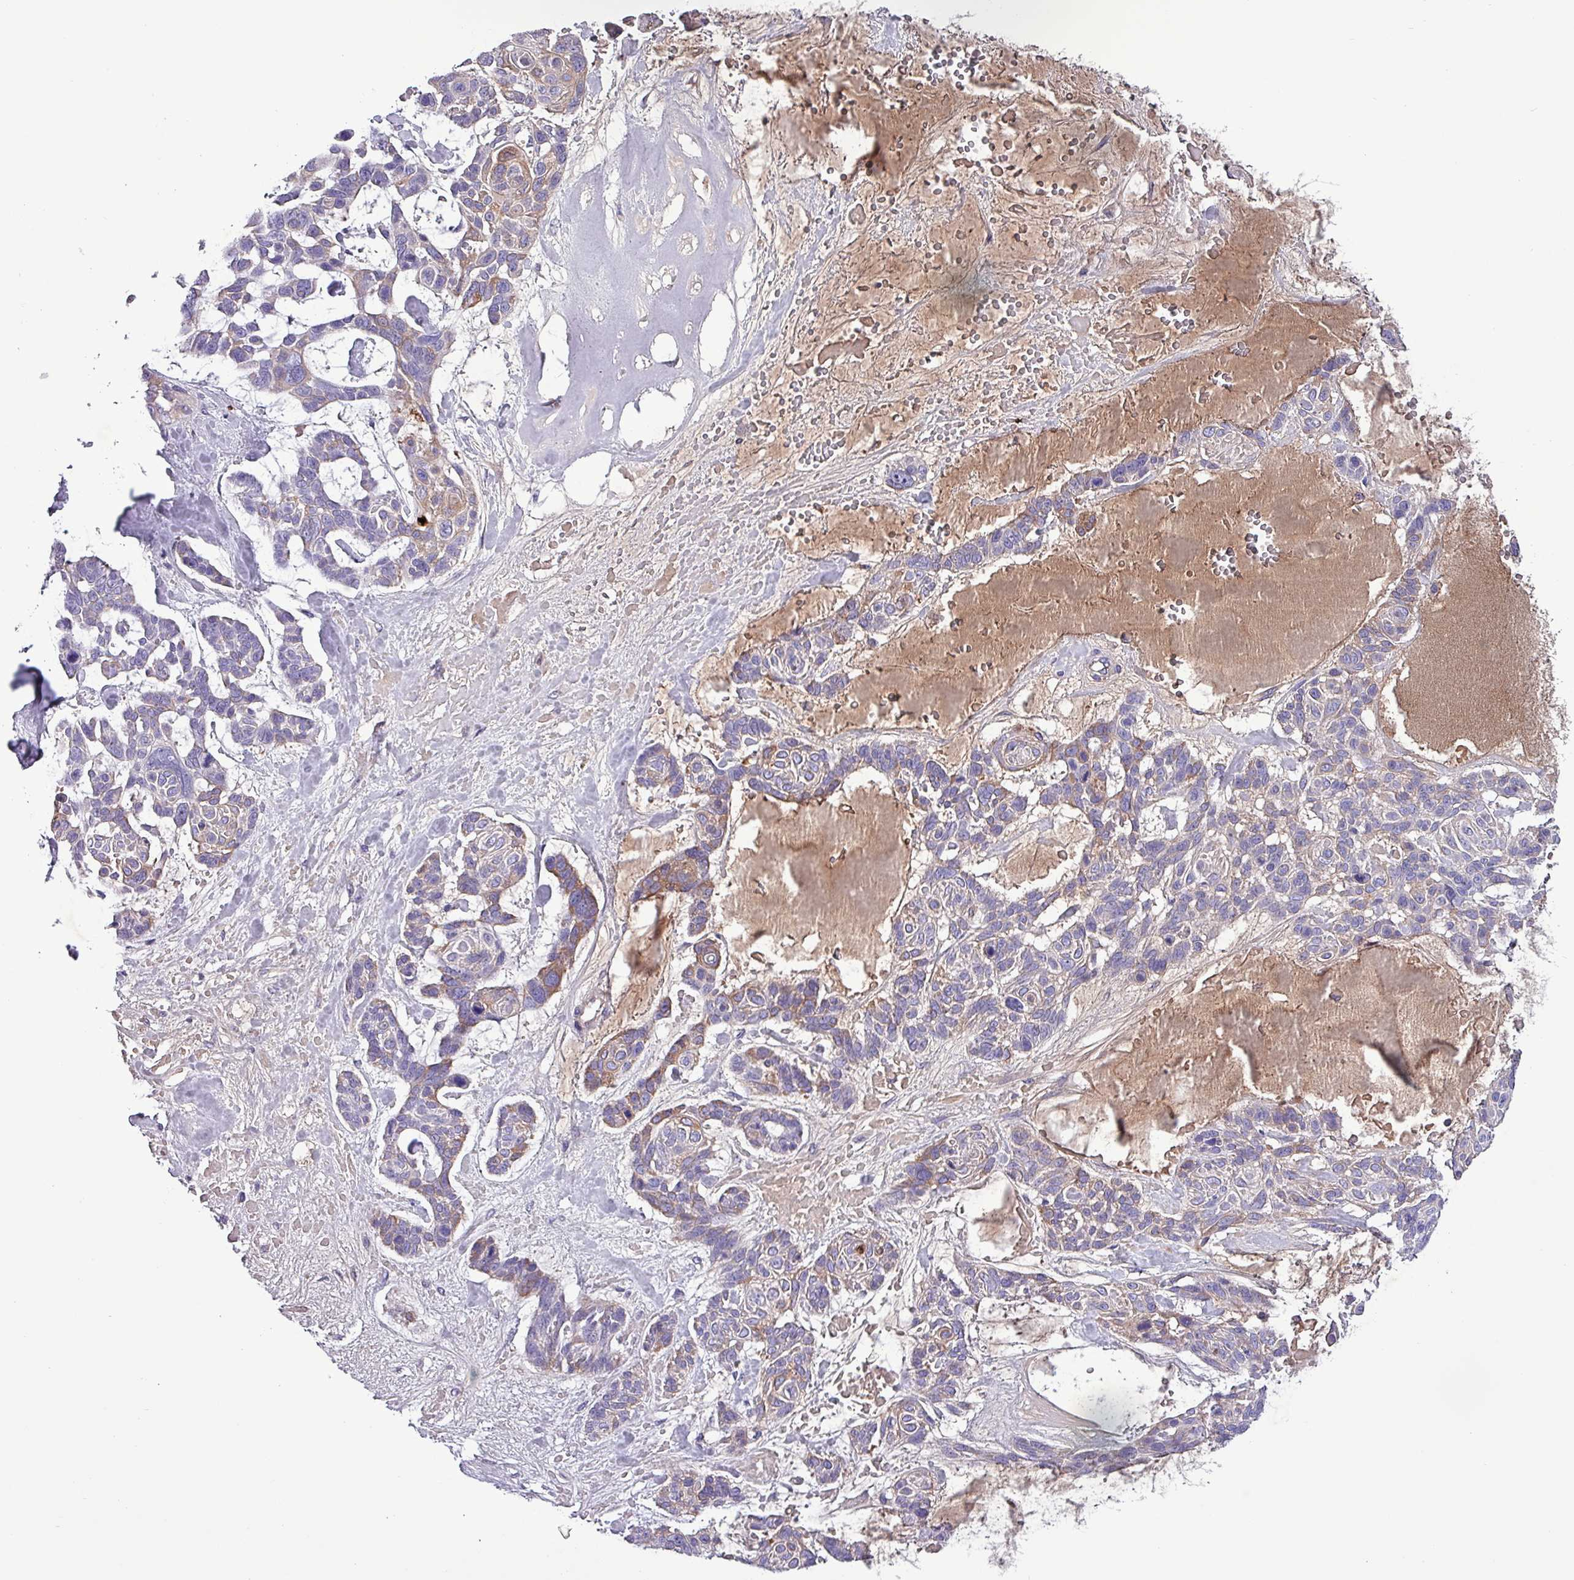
{"staining": {"intensity": "moderate", "quantity": "<25%", "location": "cytoplasmic/membranous"}, "tissue": "skin cancer", "cell_type": "Tumor cells", "image_type": "cancer", "snomed": [{"axis": "morphology", "description": "Basal cell carcinoma"}, {"axis": "topography", "description": "Skin"}], "caption": "Protein staining demonstrates moderate cytoplasmic/membranous positivity in approximately <25% of tumor cells in skin cancer (basal cell carcinoma). Using DAB (brown) and hematoxylin (blue) stains, captured at high magnification using brightfield microscopy.", "gene": "HP", "patient": {"sex": "male", "age": 88}}